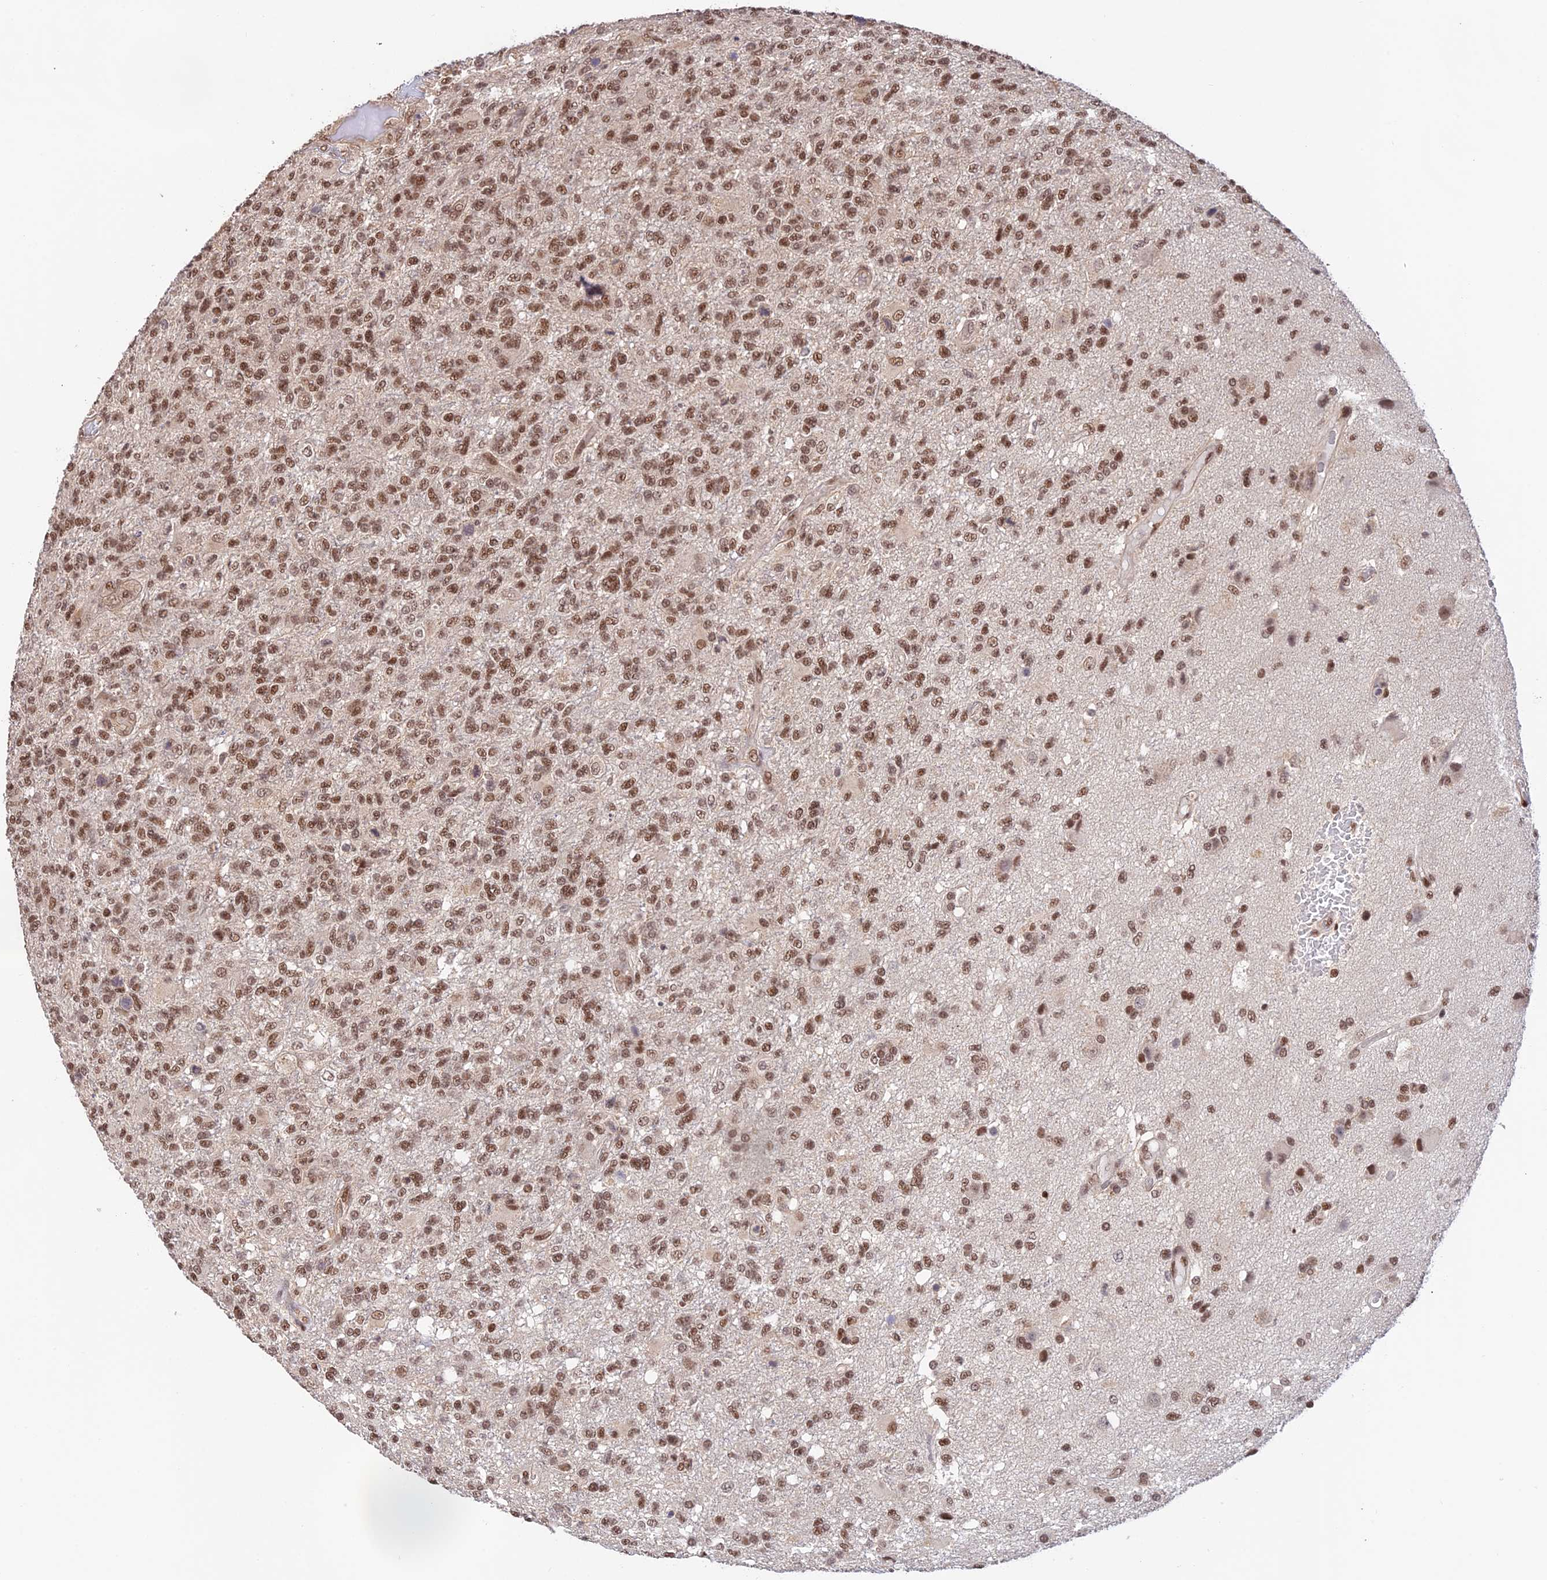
{"staining": {"intensity": "moderate", "quantity": ">75%", "location": "nuclear"}, "tissue": "glioma", "cell_type": "Tumor cells", "image_type": "cancer", "snomed": [{"axis": "morphology", "description": "Glioma, malignant, High grade"}, {"axis": "topography", "description": "Brain"}], "caption": "The histopathology image shows a brown stain indicating the presence of a protein in the nuclear of tumor cells in glioma.", "gene": "THAP11", "patient": {"sex": "male", "age": 56}}